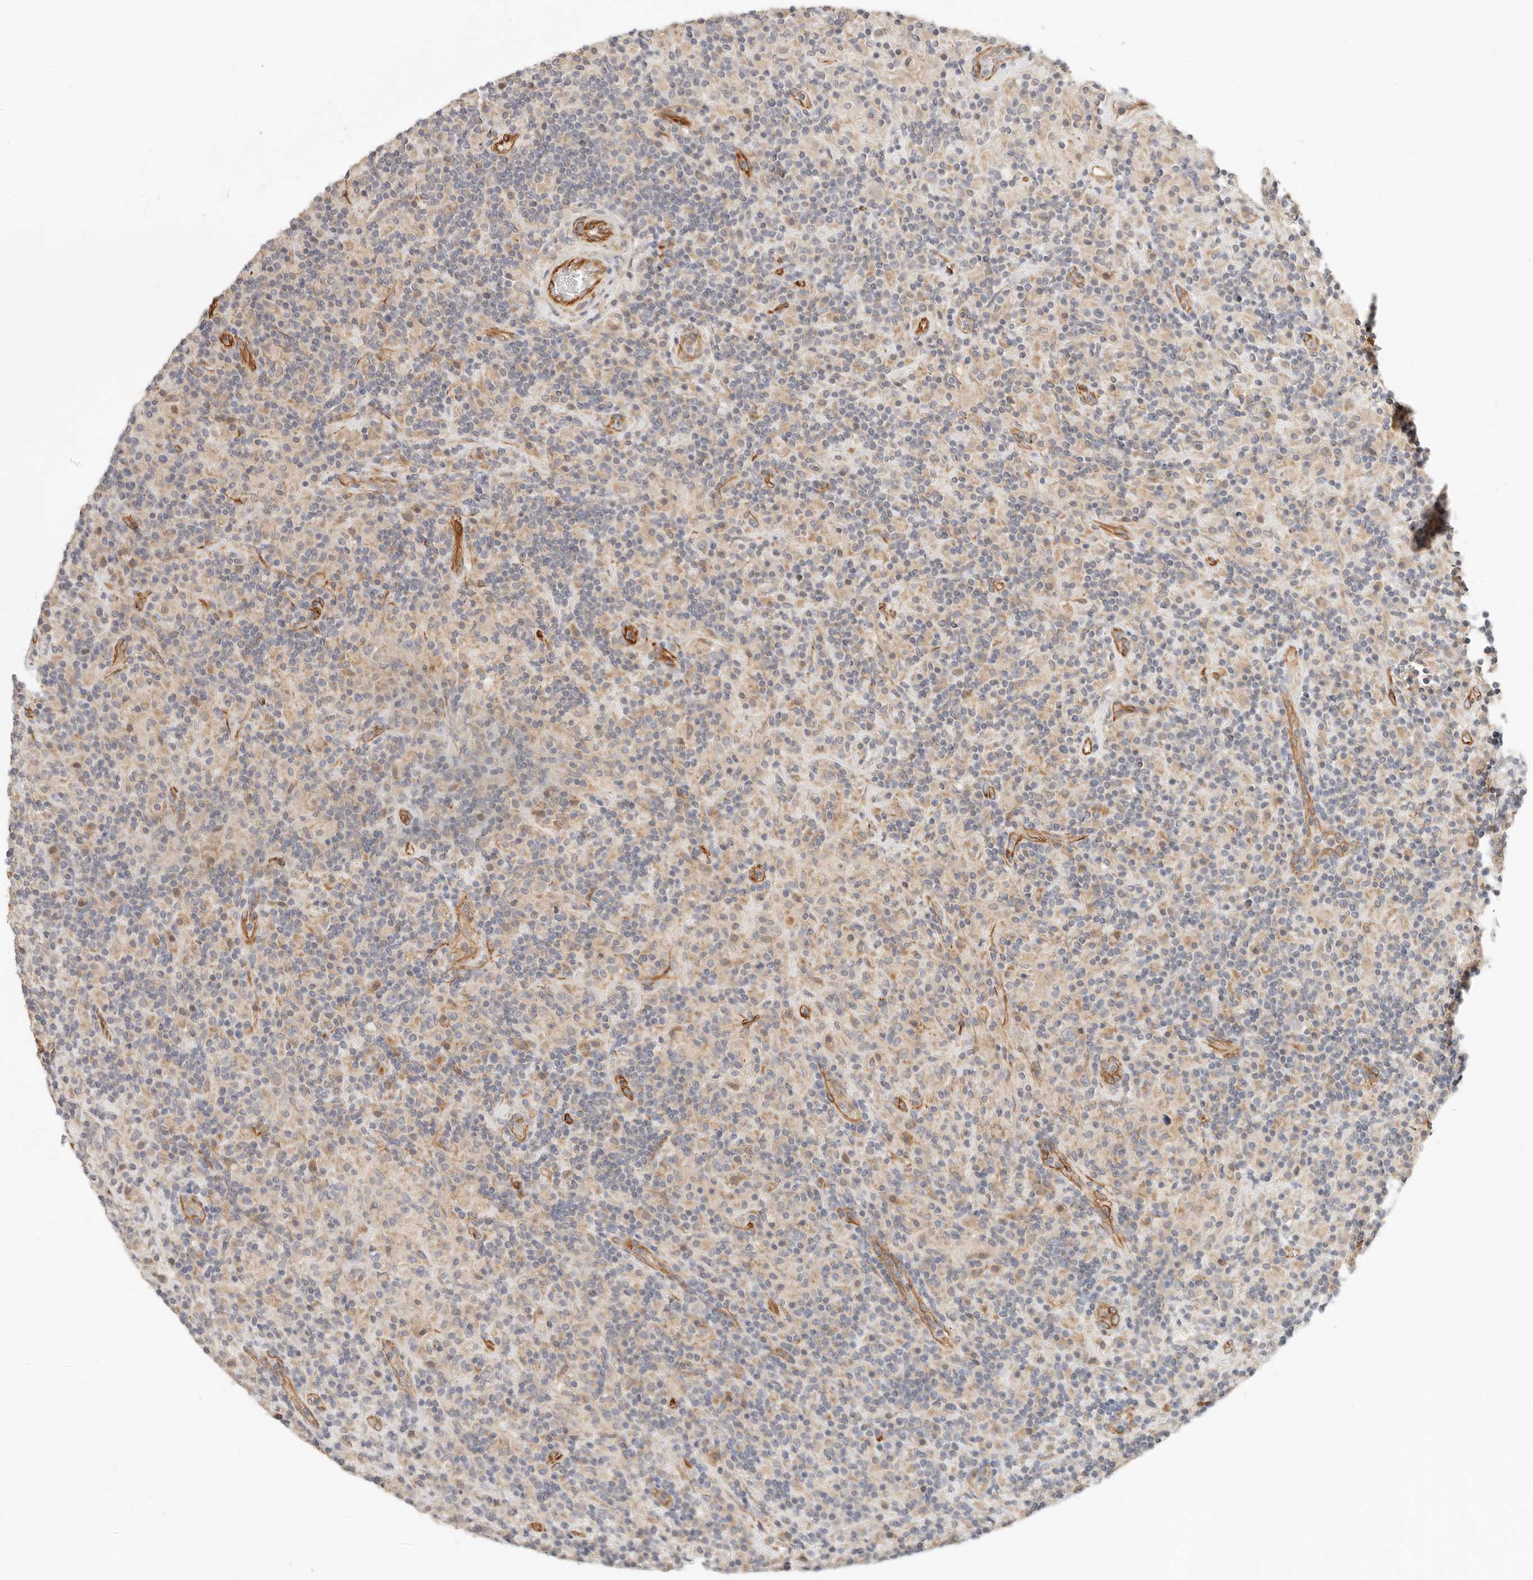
{"staining": {"intensity": "negative", "quantity": "none", "location": "none"}, "tissue": "lymphoma", "cell_type": "Tumor cells", "image_type": "cancer", "snomed": [{"axis": "morphology", "description": "Hodgkin's disease, NOS"}, {"axis": "topography", "description": "Lymph node"}], "caption": "Lymphoma was stained to show a protein in brown. There is no significant positivity in tumor cells.", "gene": "SPRING1", "patient": {"sex": "male", "age": 70}}